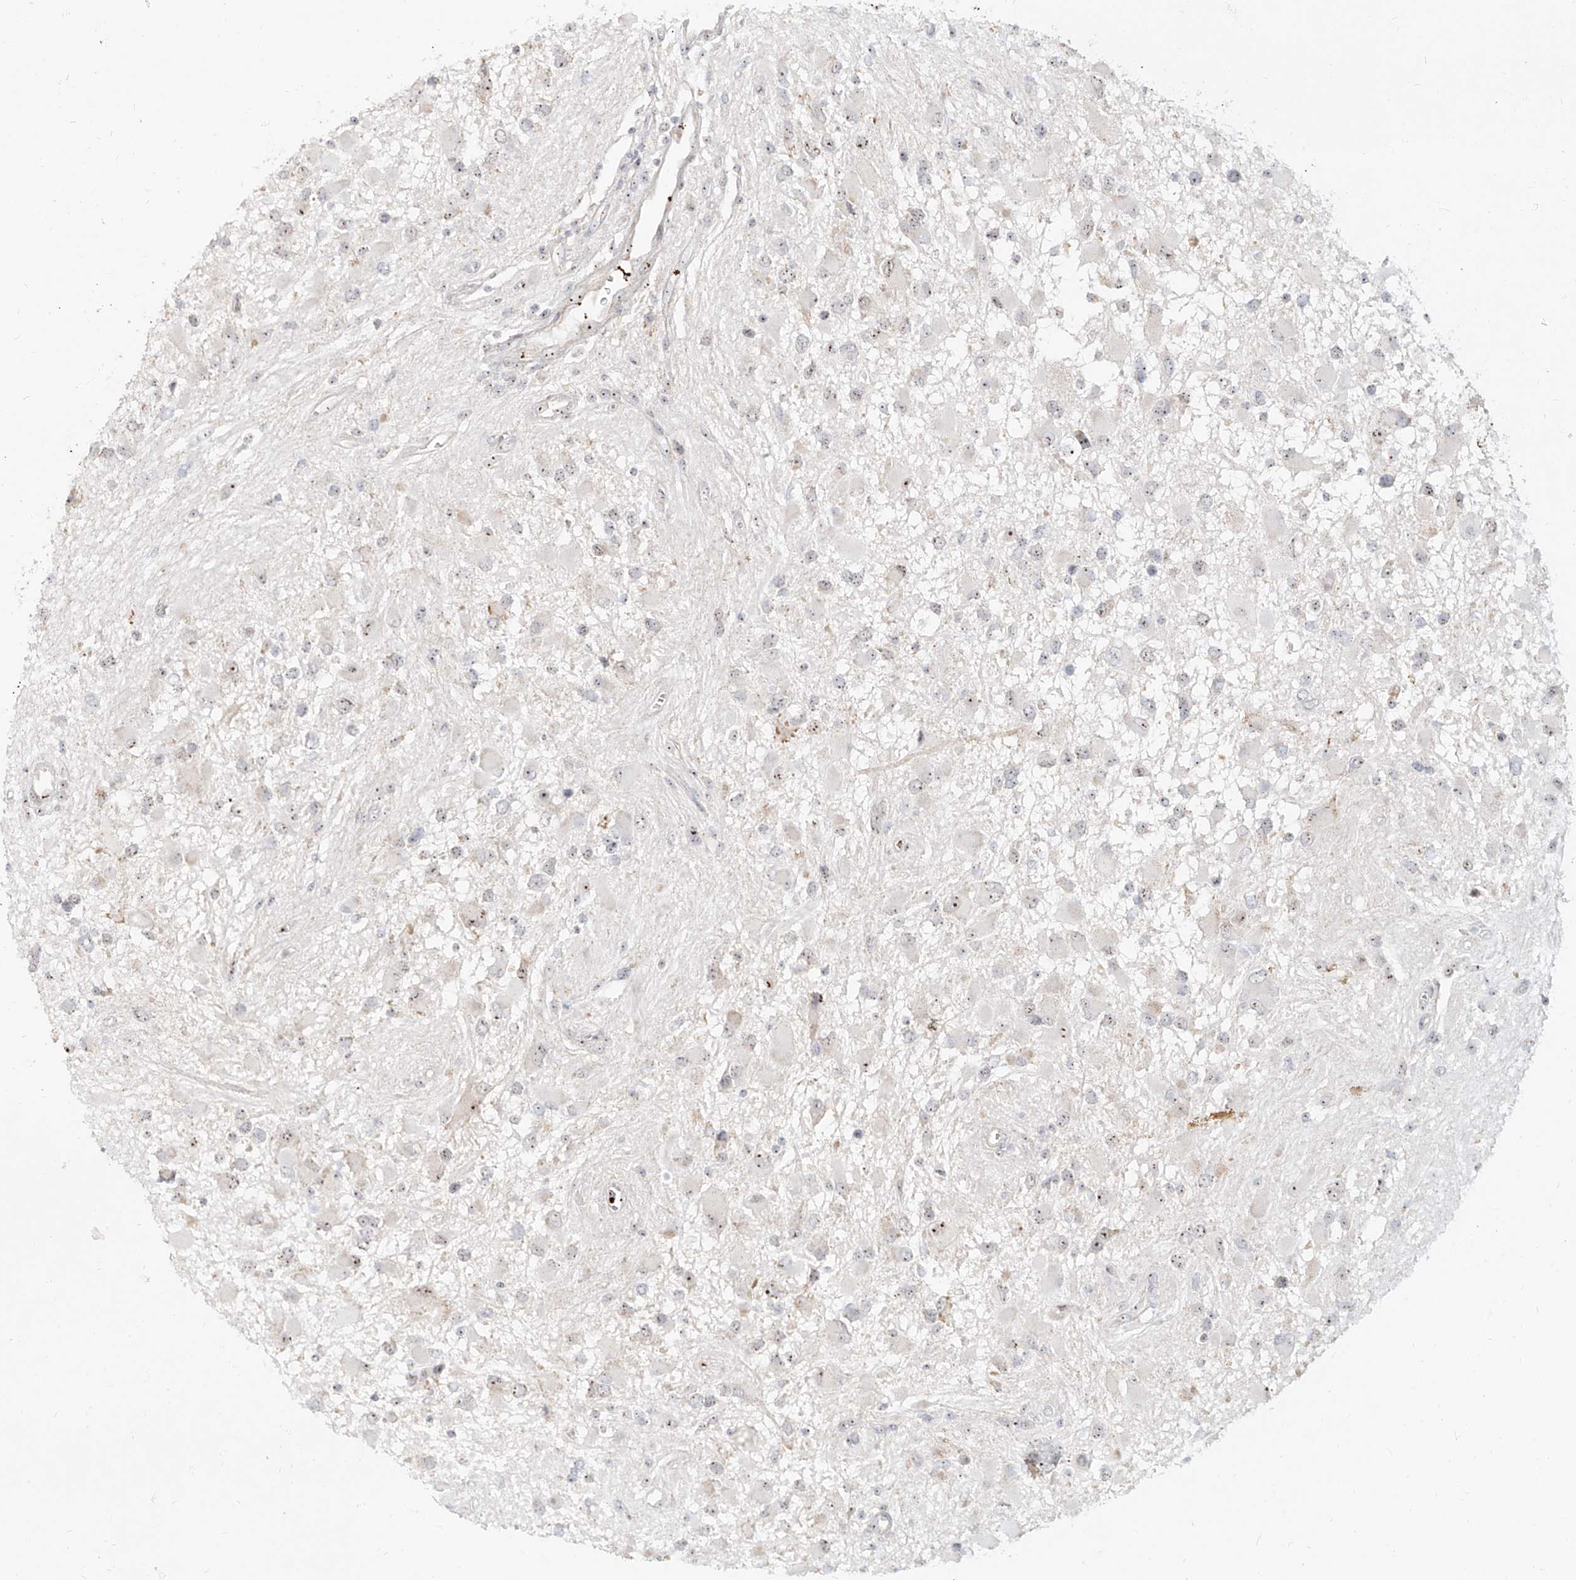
{"staining": {"intensity": "weak", "quantity": "25%-75%", "location": "nuclear"}, "tissue": "glioma", "cell_type": "Tumor cells", "image_type": "cancer", "snomed": [{"axis": "morphology", "description": "Glioma, malignant, High grade"}, {"axis": "topography", "description": "Brain"}], "caption": "A high-resolution histopathology image shows immunohistochemistry (IHC) staining of glioma, which demonstrates weak nuclear staining in about 25%-75% of tumor cells.", "gene": "BYSL", "patient": {"sex": "male", "age": 53}}